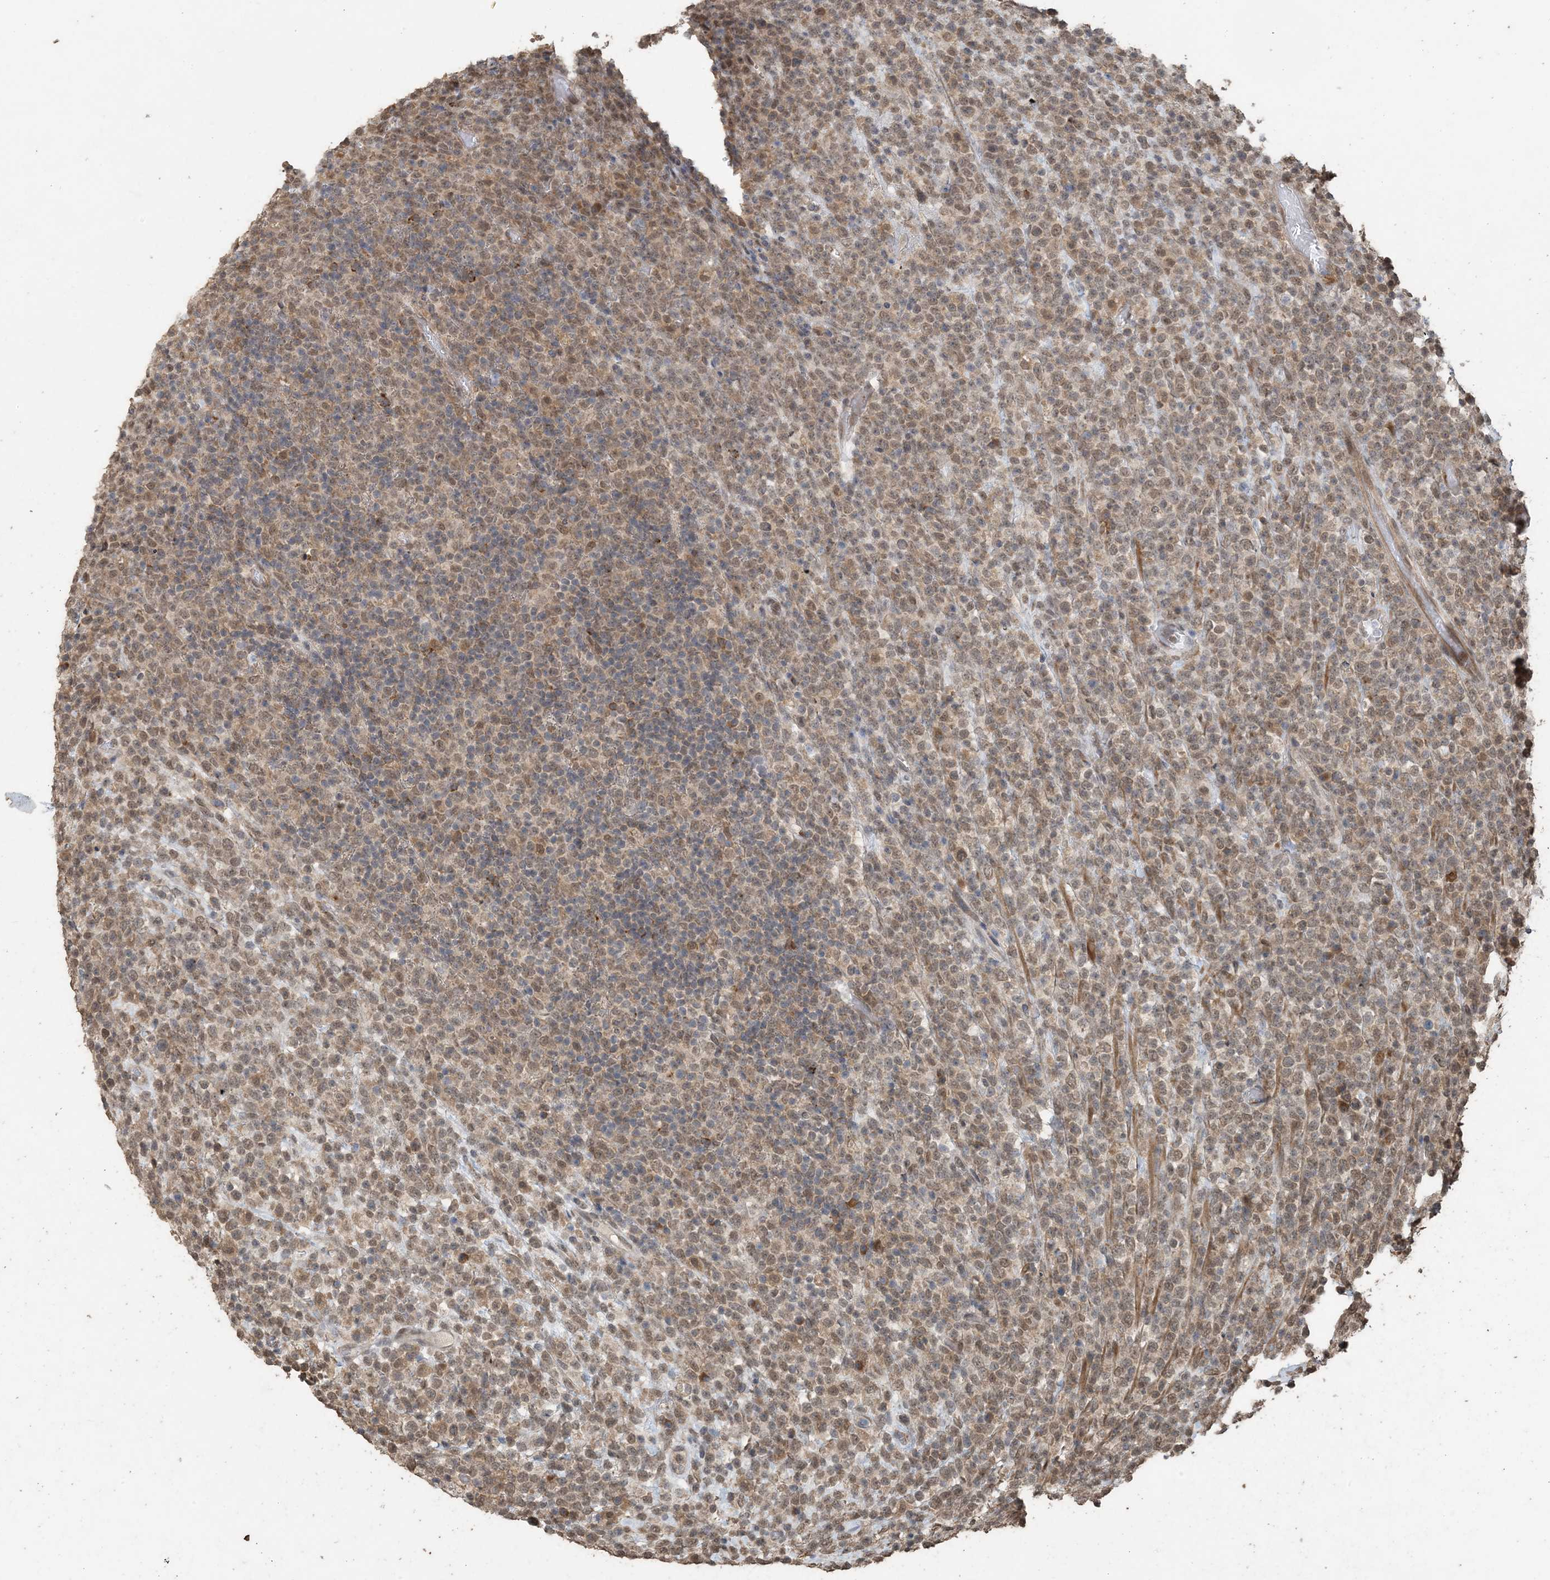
{"staining": {"intensity": "moderate", "quantity": ">75%", "location": "nuclear"}, "tissue": "lymphoma", "cell_type": "Tumor cells", "image_type": "cancer", "snomed": [{"axis": "morphology", "description": "Malignant lymphoma, non-Hodgkin's type, High grade"}, {"axis": "topography", "description": "Colon"}], "caption": "This micrograph reveals IHC staining of malignant lymphoma, non-Hodgkin's type (high-grade), with medium moderate nuclear positivity in approximately >75% of tumor cells.", "gene": "ZC3H12A", "patient": {"sex": "female", "age": 53}}